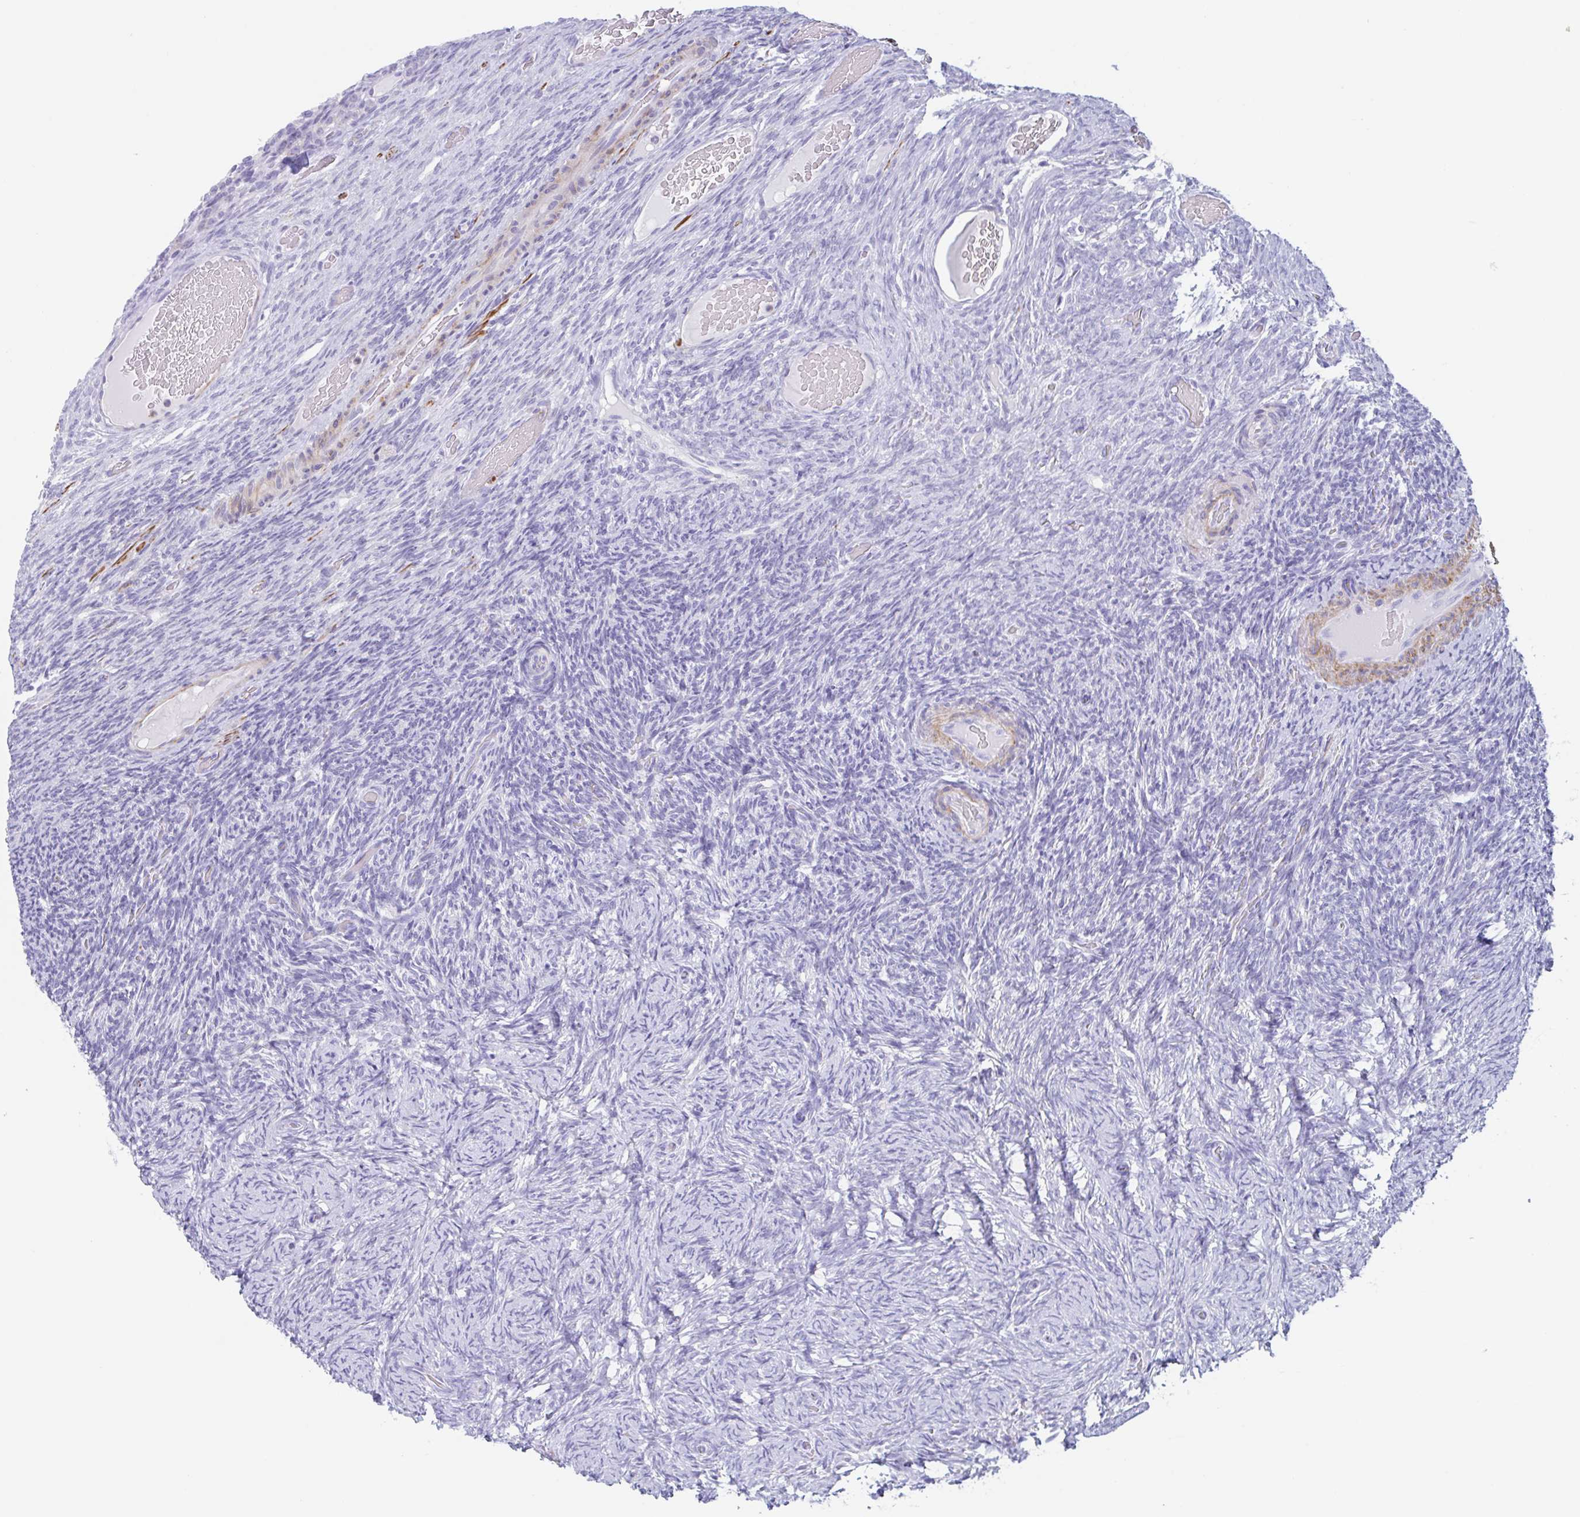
{"staining": {"intensity": "negative", "quantity": "none", "location": "none"}, "tissue": "ovary", "cell_type": "Ovarian stroma cells", "image_type": "normal", "snomed": [{"axis": "morphology", "description": "Normal tissue, NOS"}, {"axis": "topography", "description": "Ovary"}], "caption": "A histopathology image of ovary stained for a protein displays no brown staining in ovarian stroma cells. Brightfield microscopy of immunohistochemistry stained with DAB (3,3'-diaminobenzidine) (brown) and hematoxylin (blue), captured at high magnification.", "gene": "TAS2R41", "patient": {"sex": "female", "age": 34}}